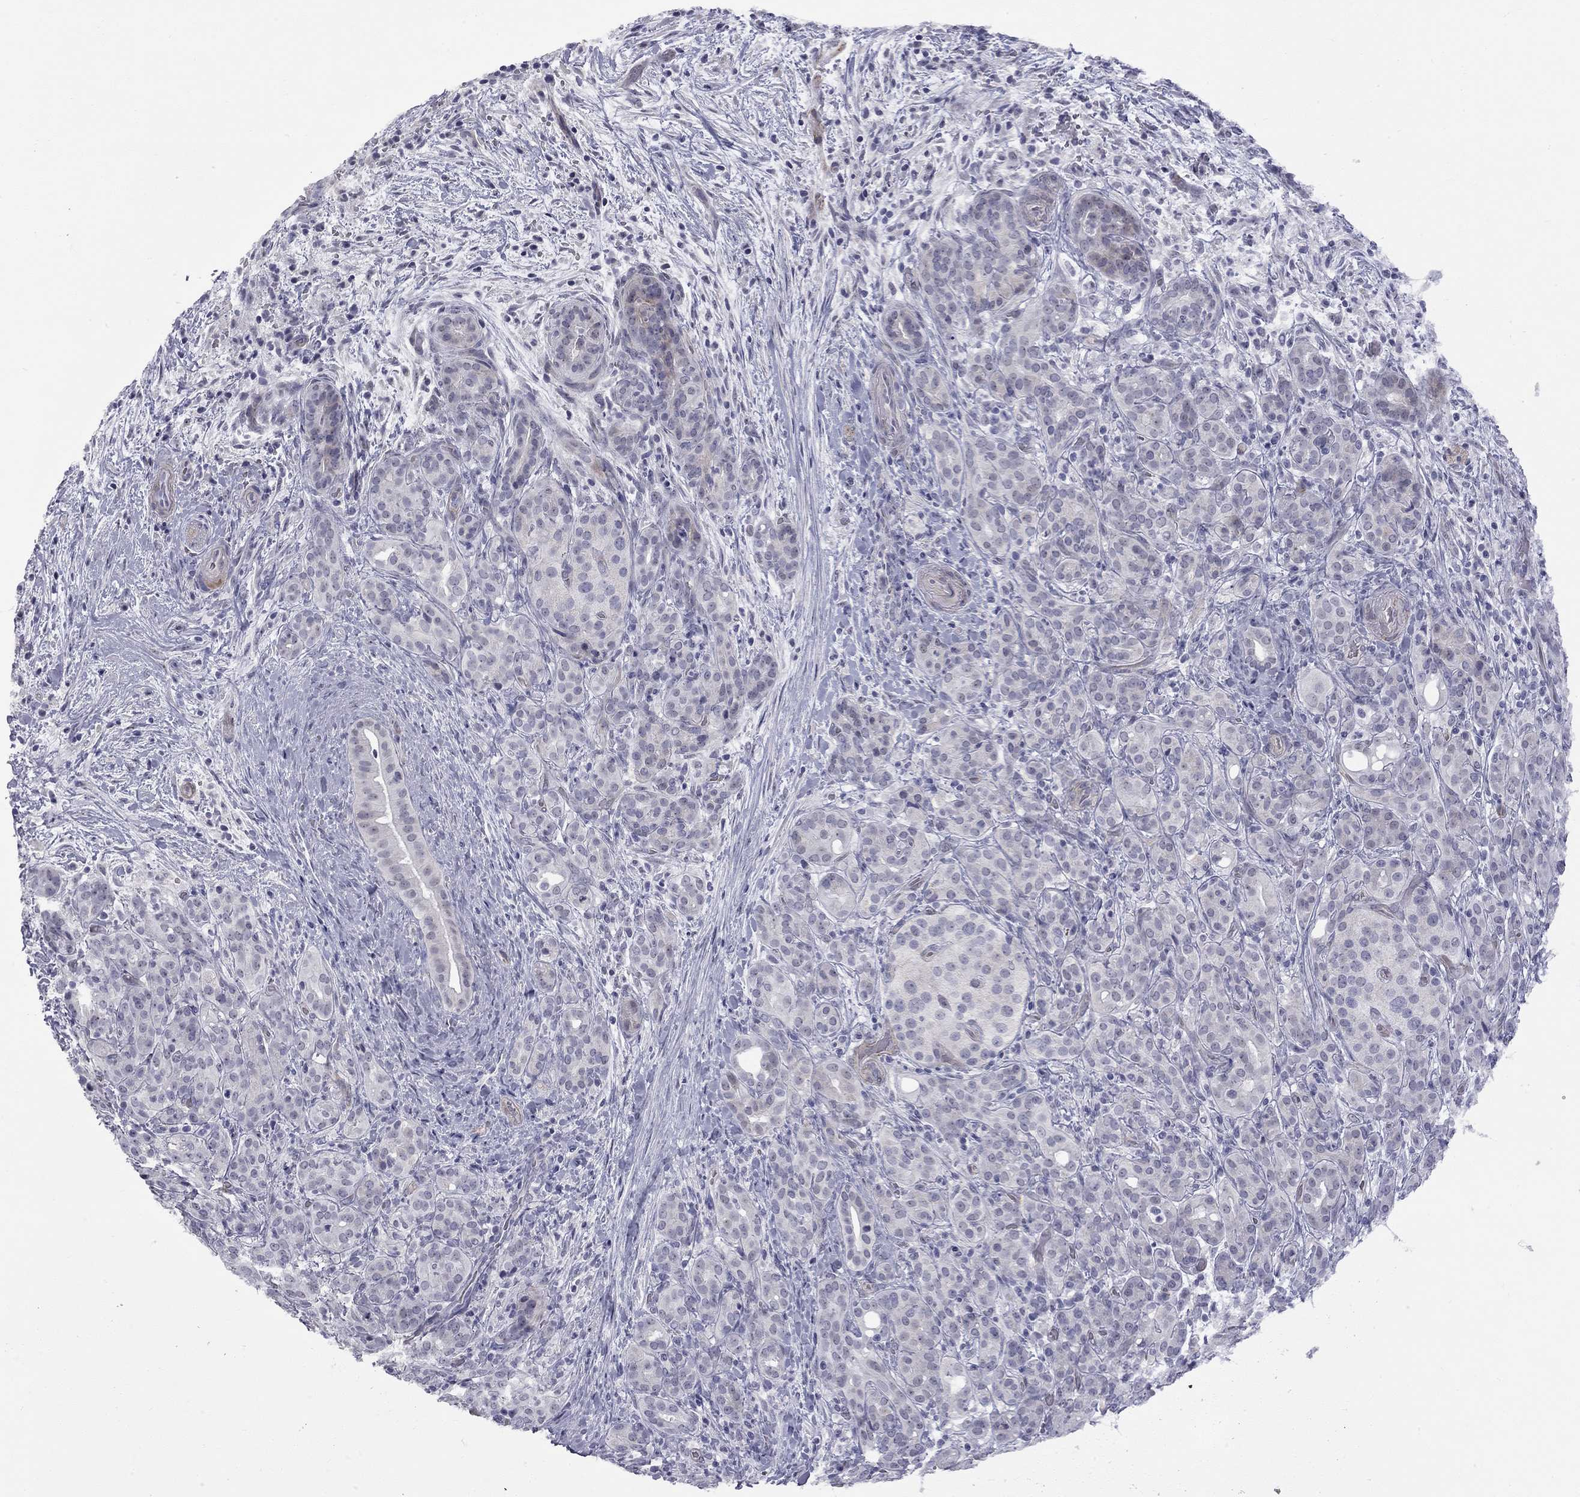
{"staining": {"intensity": "negative", "quantity": "none", "location": "none"}, "tissue": "pancreatic cancer", "cell_type": "Tumor cells", "image_type": "cancer", "snomed": [{"axis": "morphology", "description": "Adenocarcinoma, NOS"}, {"axis": "topography", "description": "Pancreas"}], "caption": "Pancreatic cancer was stained to show a protein in brown. There is no significant staining in tumor cells.", "gene": "GSG1L", "patient": {"sex": "male", "age": 44}}